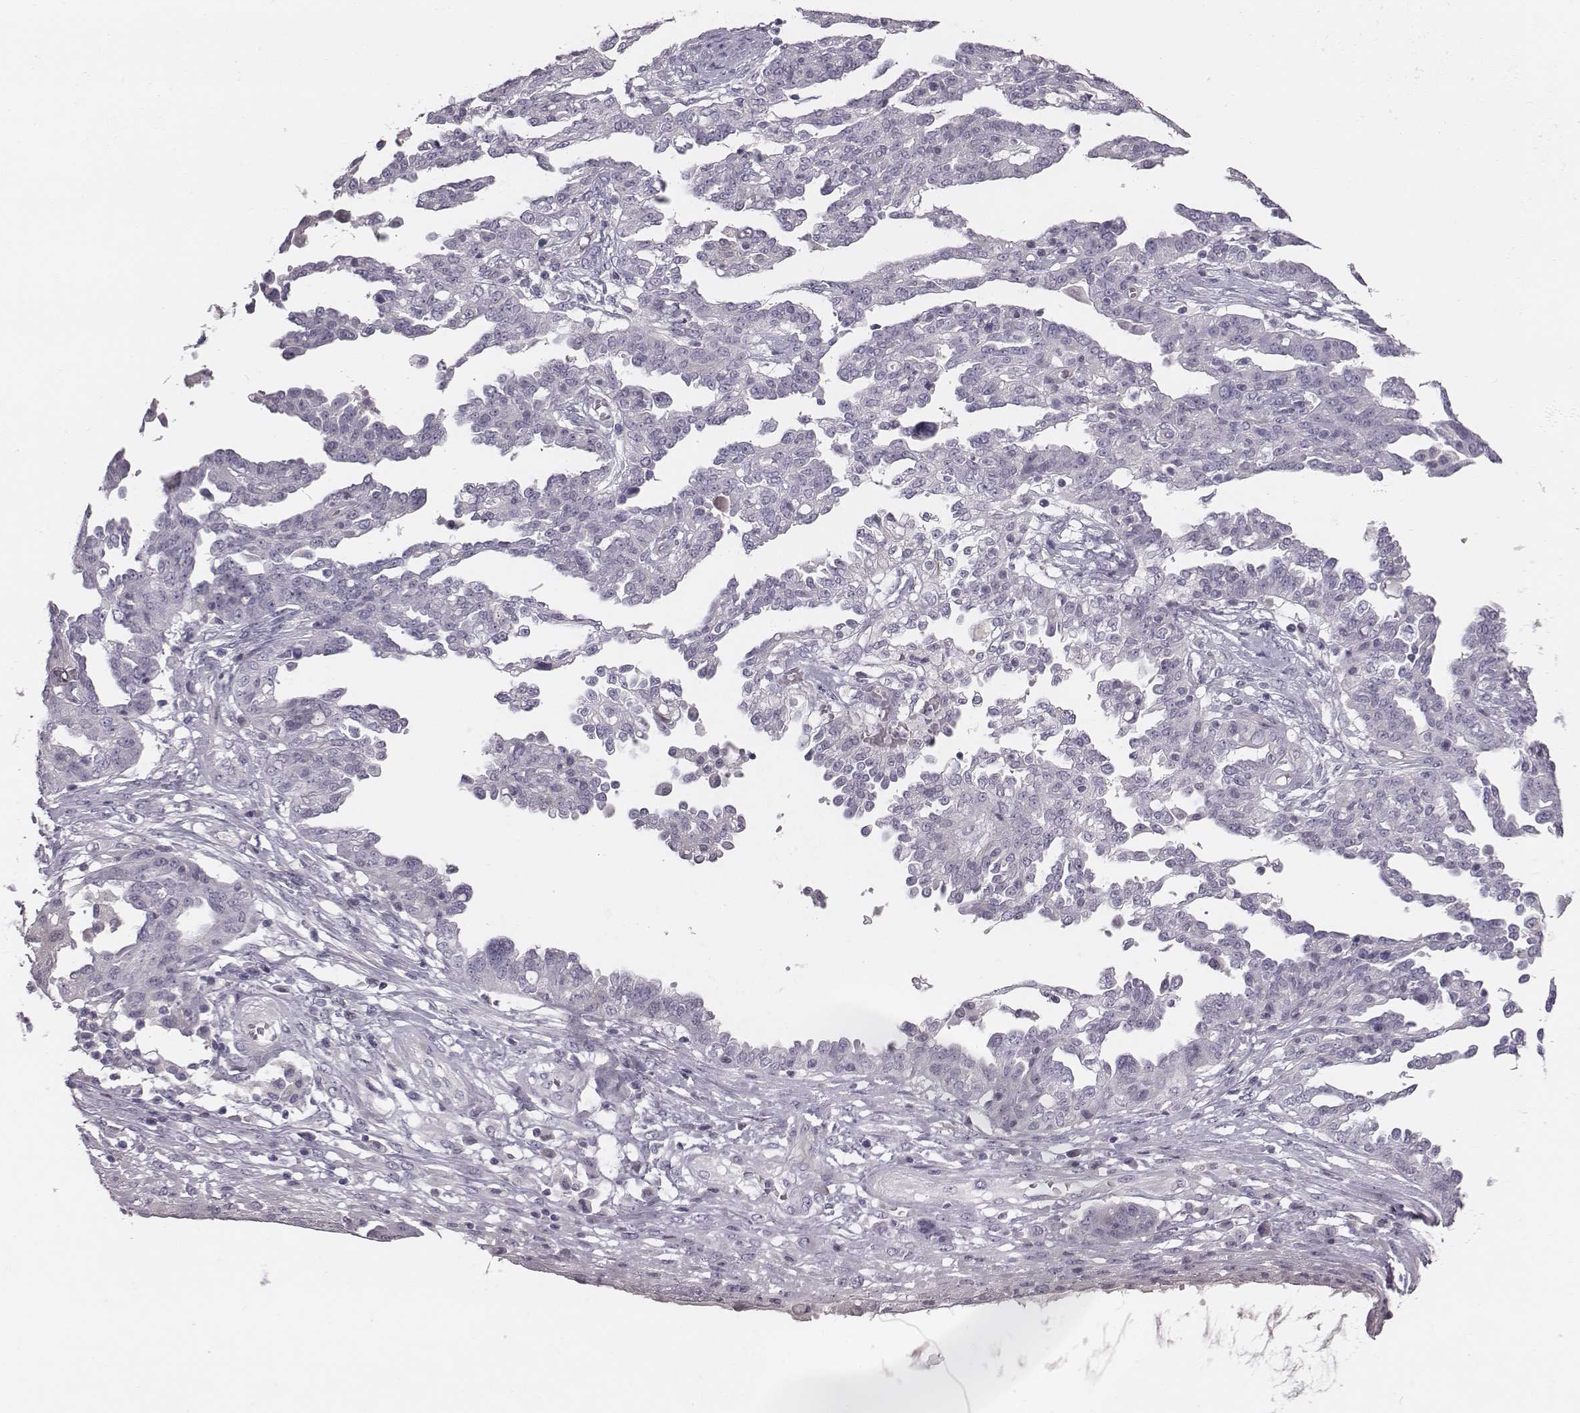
{"staining": {"intensity": "negative", "quantity": "none", "location": "none"}, "tissue": "ovarian cancer", "cell_type": "Tumor cells", "image_type": "cancer", "snomed": [{"axis": "morphology", "description": "Cystadenocarcinoma, serous, NOS"}, {"axis": "topography", "description": "Ovary"}], "caption": "Immunohistochemical staining of human serous cystadenocarcinoma (ovarian) demonstrates no significant positivity in tumor cells. (DAB immunohistochemistry (IHC) with hematoxylin counter stain).", "gene": "CACNG4", "patient": {"sex": "female", "age": 67}}